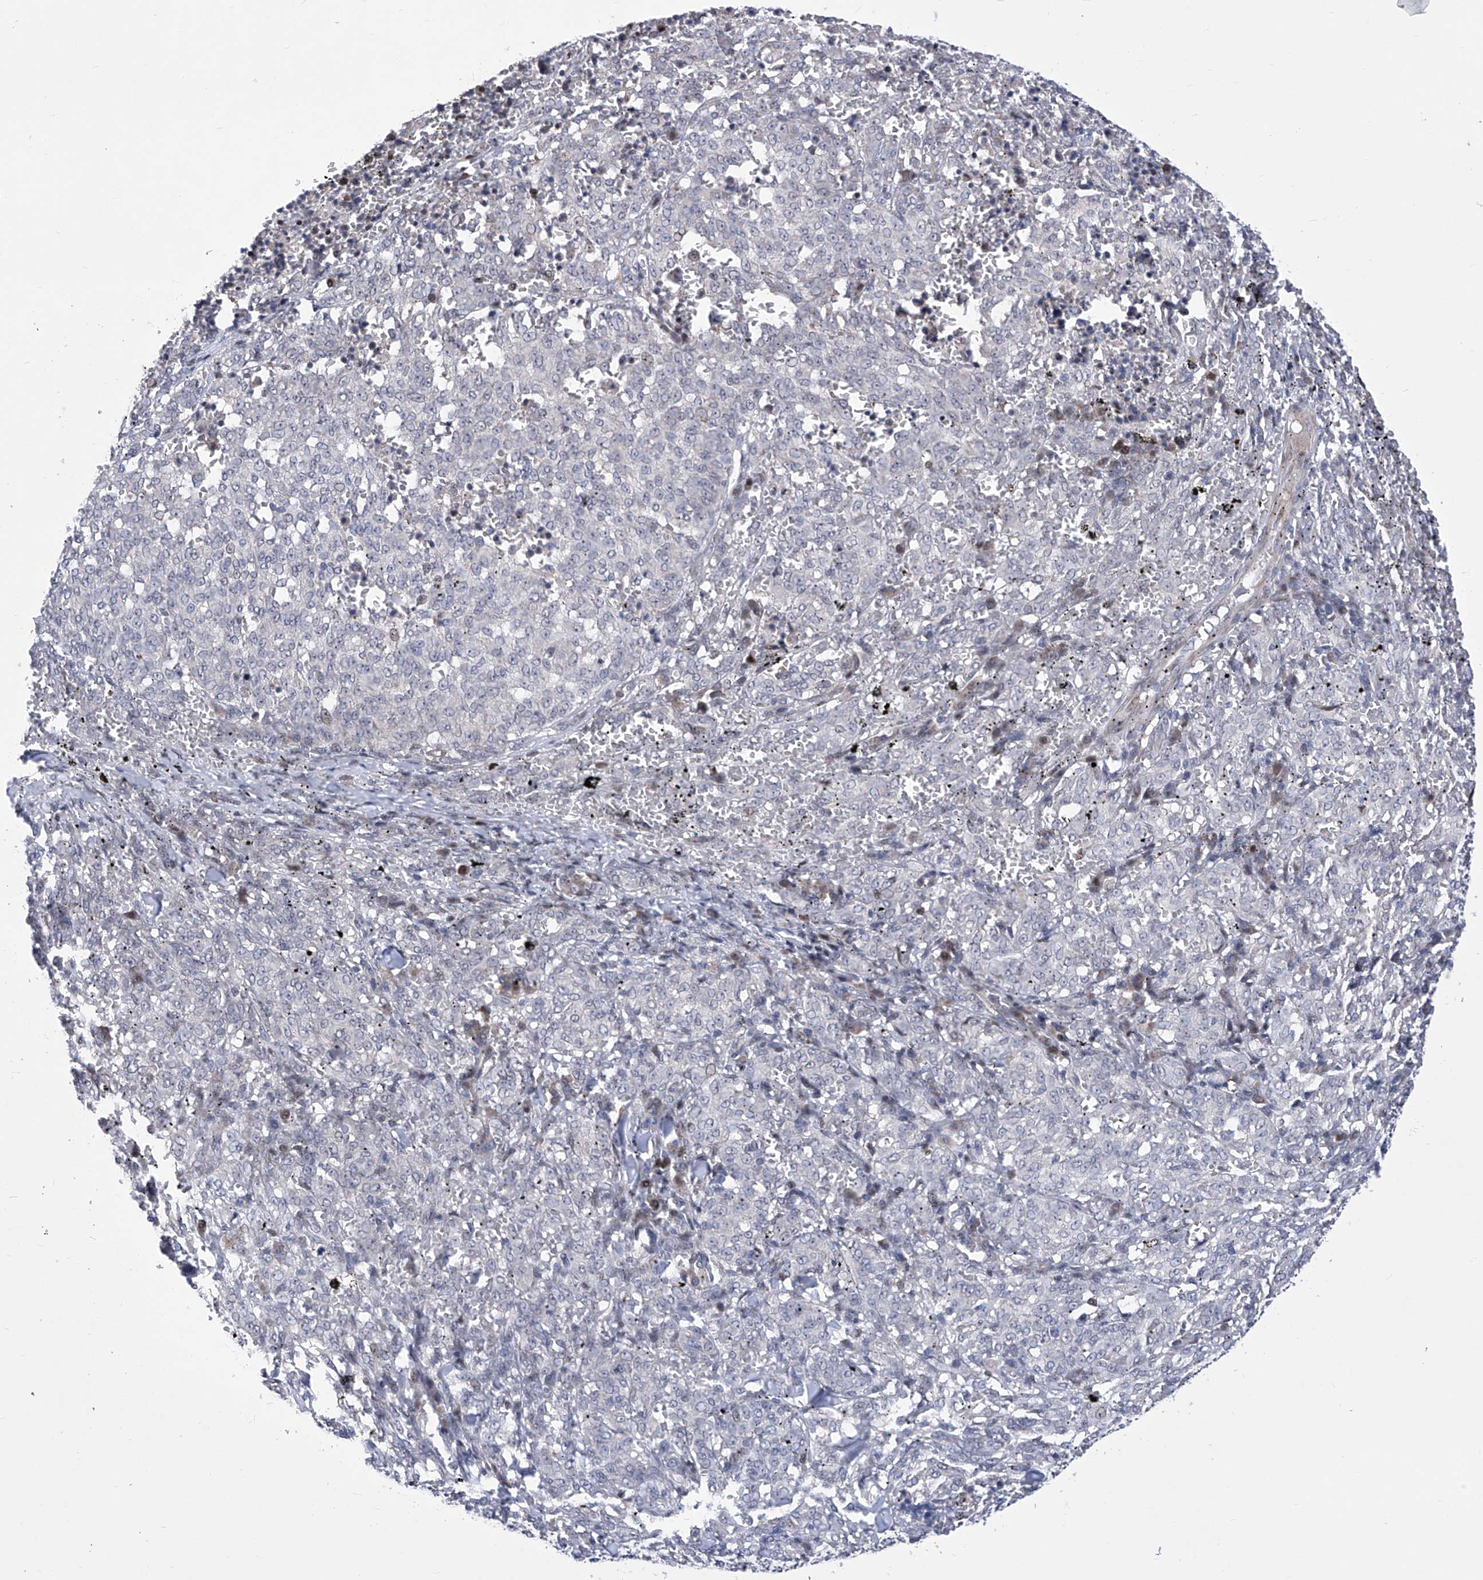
{"staining": {"intensity": "negative", "quantity": "none", "location": "none"}, "tissue": "melanoma", "cell_type": "Tumor cells", "image_type": "cancer", "snomed": [{"axis": "morphology", "description": "Malignant melanoma, NOS"}, {"axis": "topography", "description": "Skin"}], "caption": "Immunohistochemistry micrograph of neoplastic tissue: melanoma stained with DAB displays no significant protein expression in tumor cells.", "gene": "NUFIP1", "patient": {"sex": "female", "age": 72}}